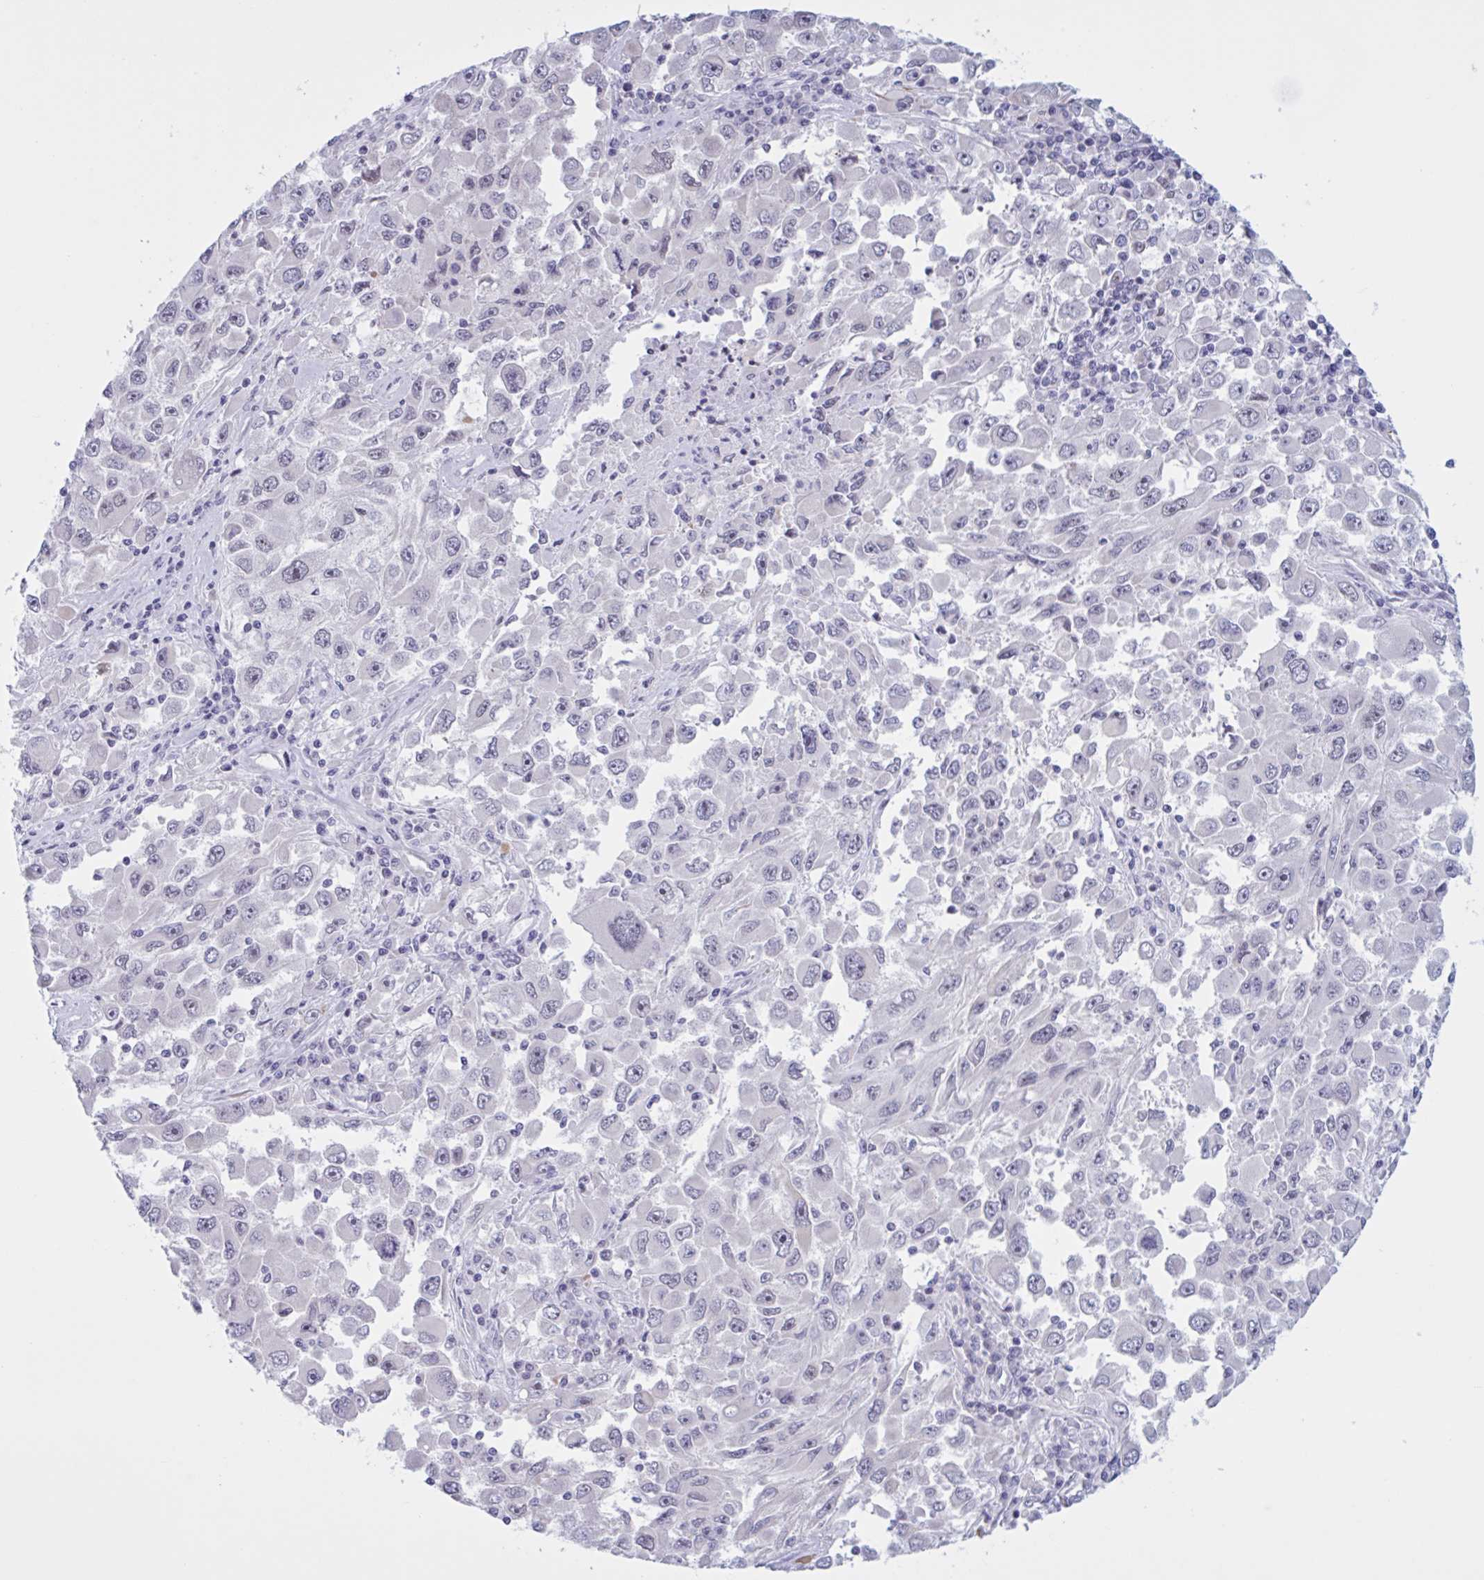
{"staining": {"intensity": "moderate", "quantity": "25%-75%", "location": "nuclear"}, "tissue": "melanoma", "cell_type": "Tumor cells", "image_type": "cancer", "snomed": [{"axis": "morphology", "description": "Malignant melanoma, Metastatic site"}, {"axis": "topography", "description": "Lymph node"}], "caption": "Moderate nuclear protein positivity is seen in approximately 25%-75% of tumor cells in malignant melanoma (metastatic site). The protein is shown in brown color, while the nuclei are stained blue.", "gene": "PRMT6", "patient": {"sex": "female", "age": 67}}